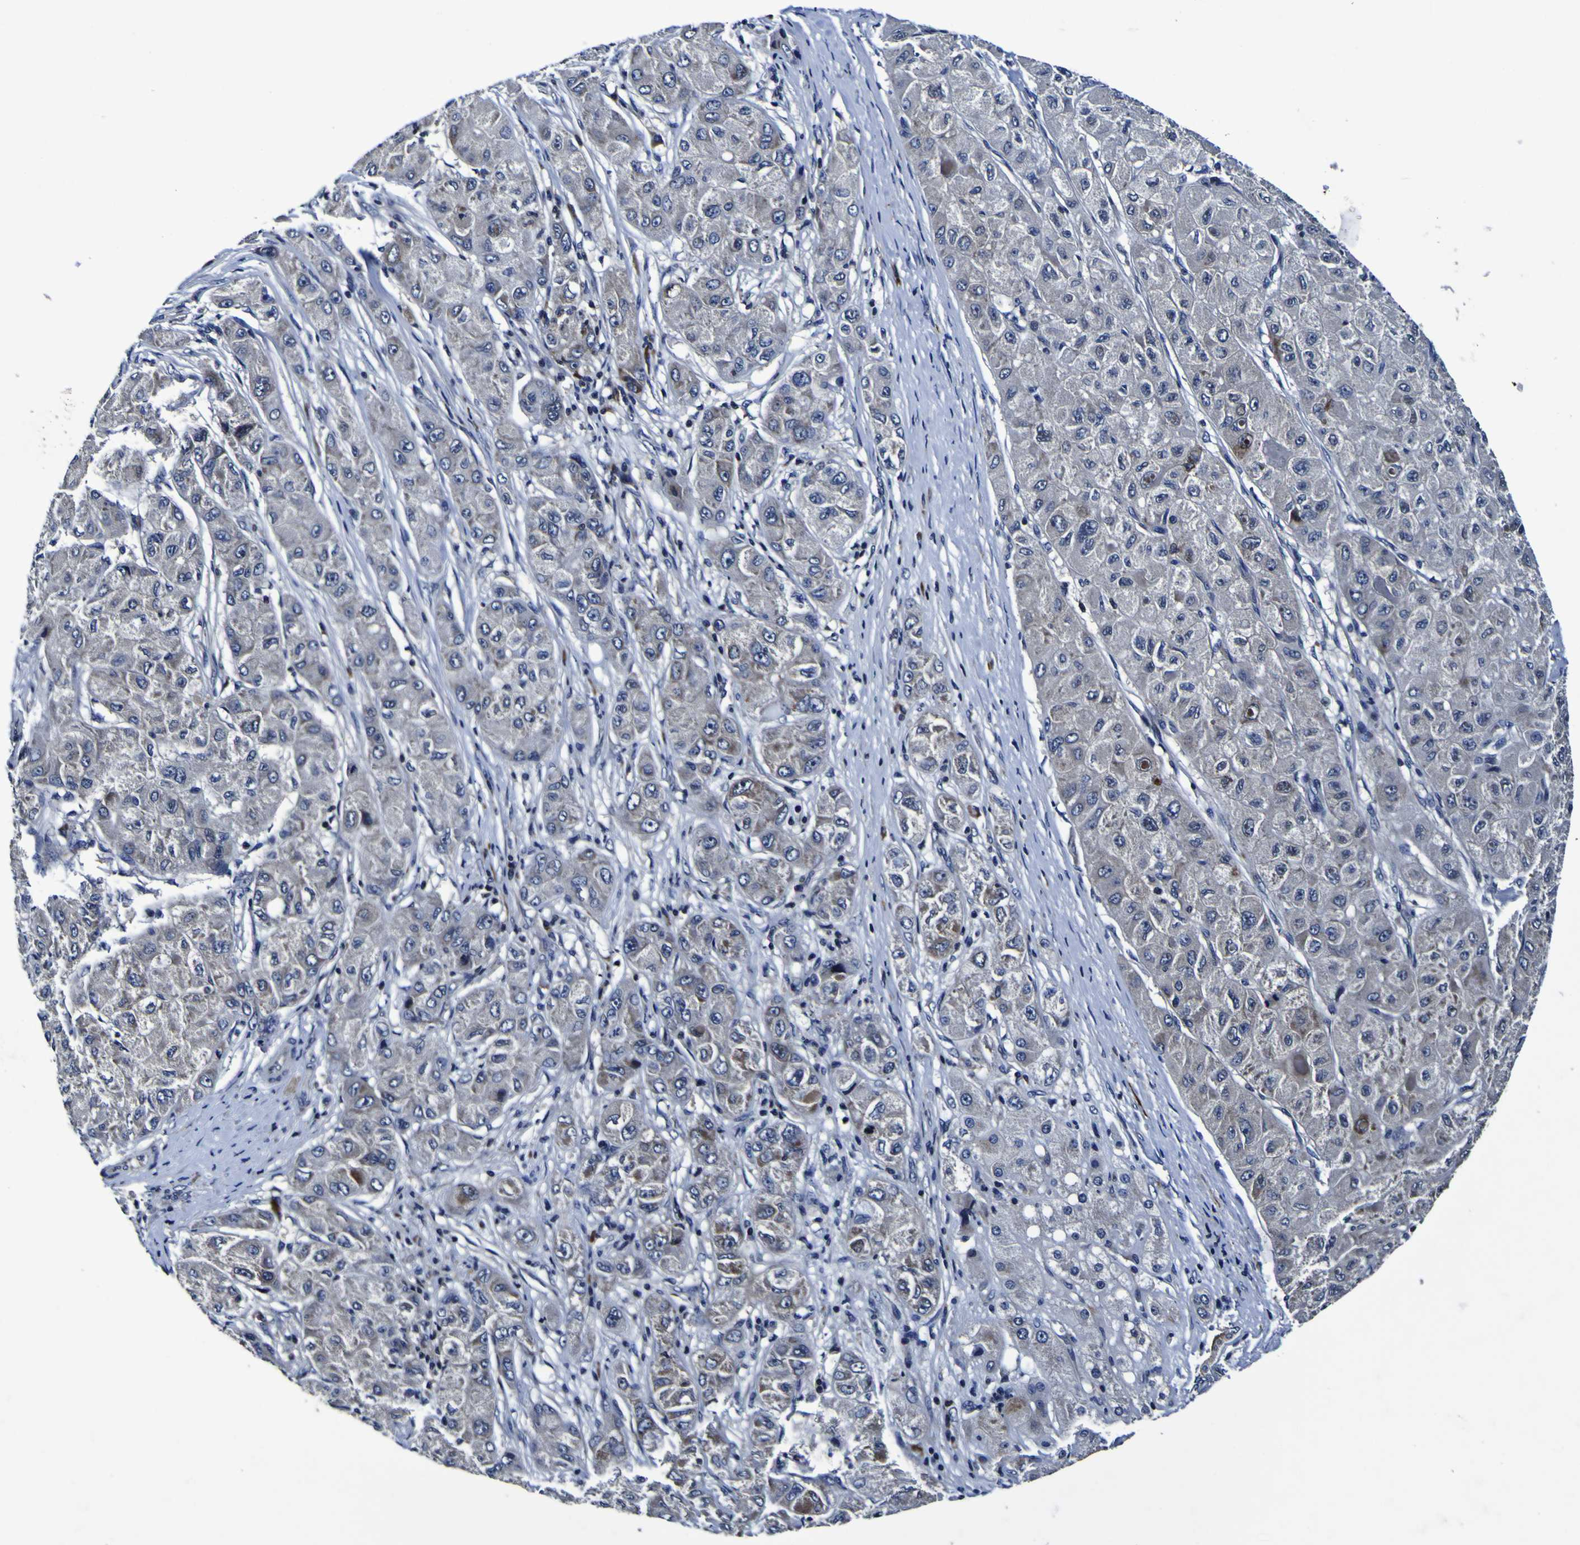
{"staining": {"intensity": "negative", "quantity": "none", "location": "none"}, "tissue": "liver cancer", "cell_type": "Tumor cells", "image_type": "cancer", "snomed": [{"axis": "morphology", "description": "Carcinoma, Hepatocellular, NOS"}, {"axis": "topography", "description": "Liver"}], "caption": "Photomicrograph shows no protein staining in tumor cells of liver hepatocellular carcinoma tissue.", "gene": "SORCS1", "patient": {"sex": "male", "age": 80}}